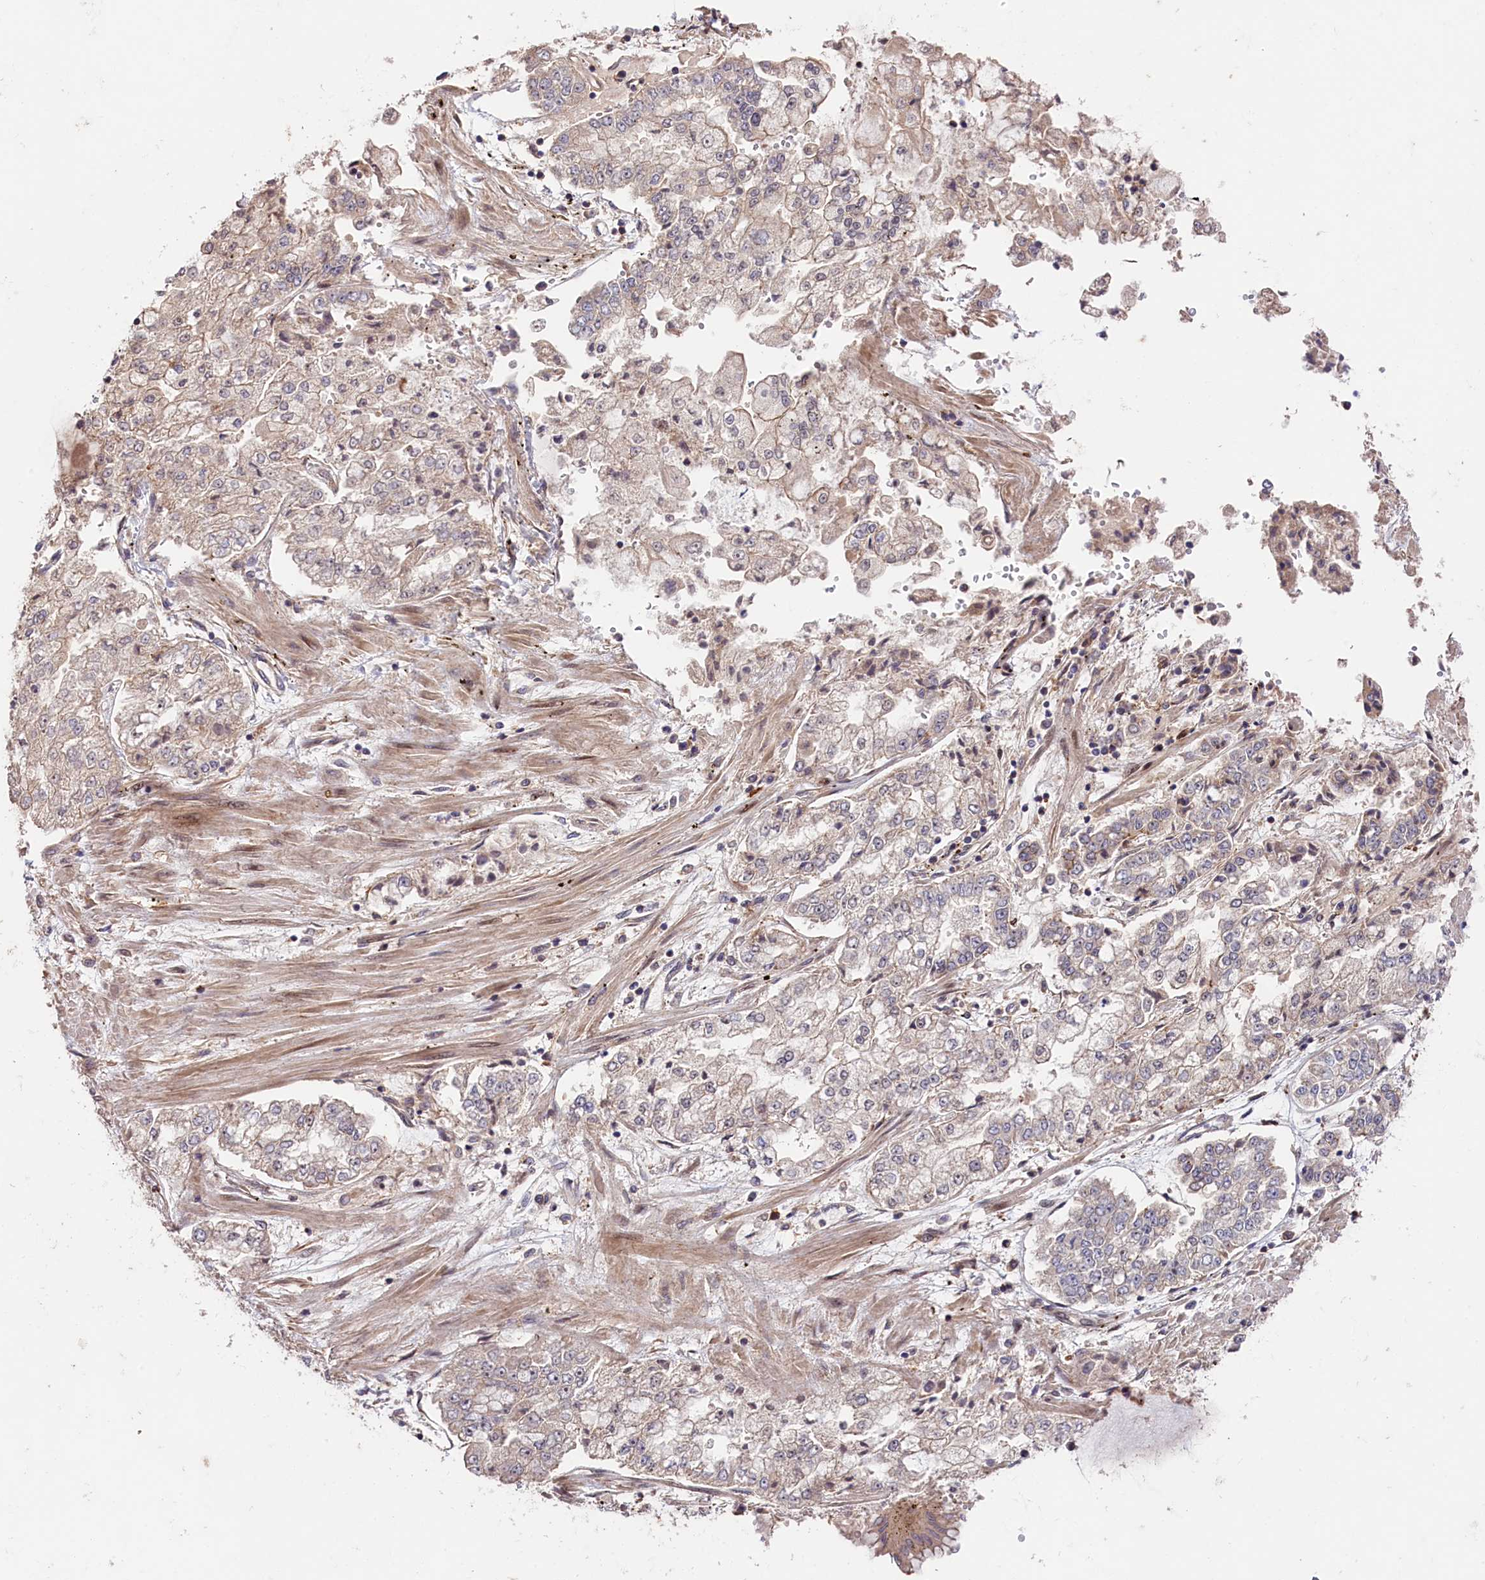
{"staining": {"intensity": "negative", "quantity": "none", "location": "none"}, "tissue": "stomach cancer", "cell_type": "Tumor cells", "image_type": "cancer", "snomed": [{"axis": "morphology", "description": "Adenocarcinoma, NOS"}, {"axis": "topography", "description": "Stomach"}], "caption": "This photomicrograph is of stomach cancer stained with immunohistochemistry to label a protein in brown with the nuclei are counter-stained blue. There is no staining in tumor cells.", "gene": "CACNA1H", "patient": {"sex": "male", "age": 76}}